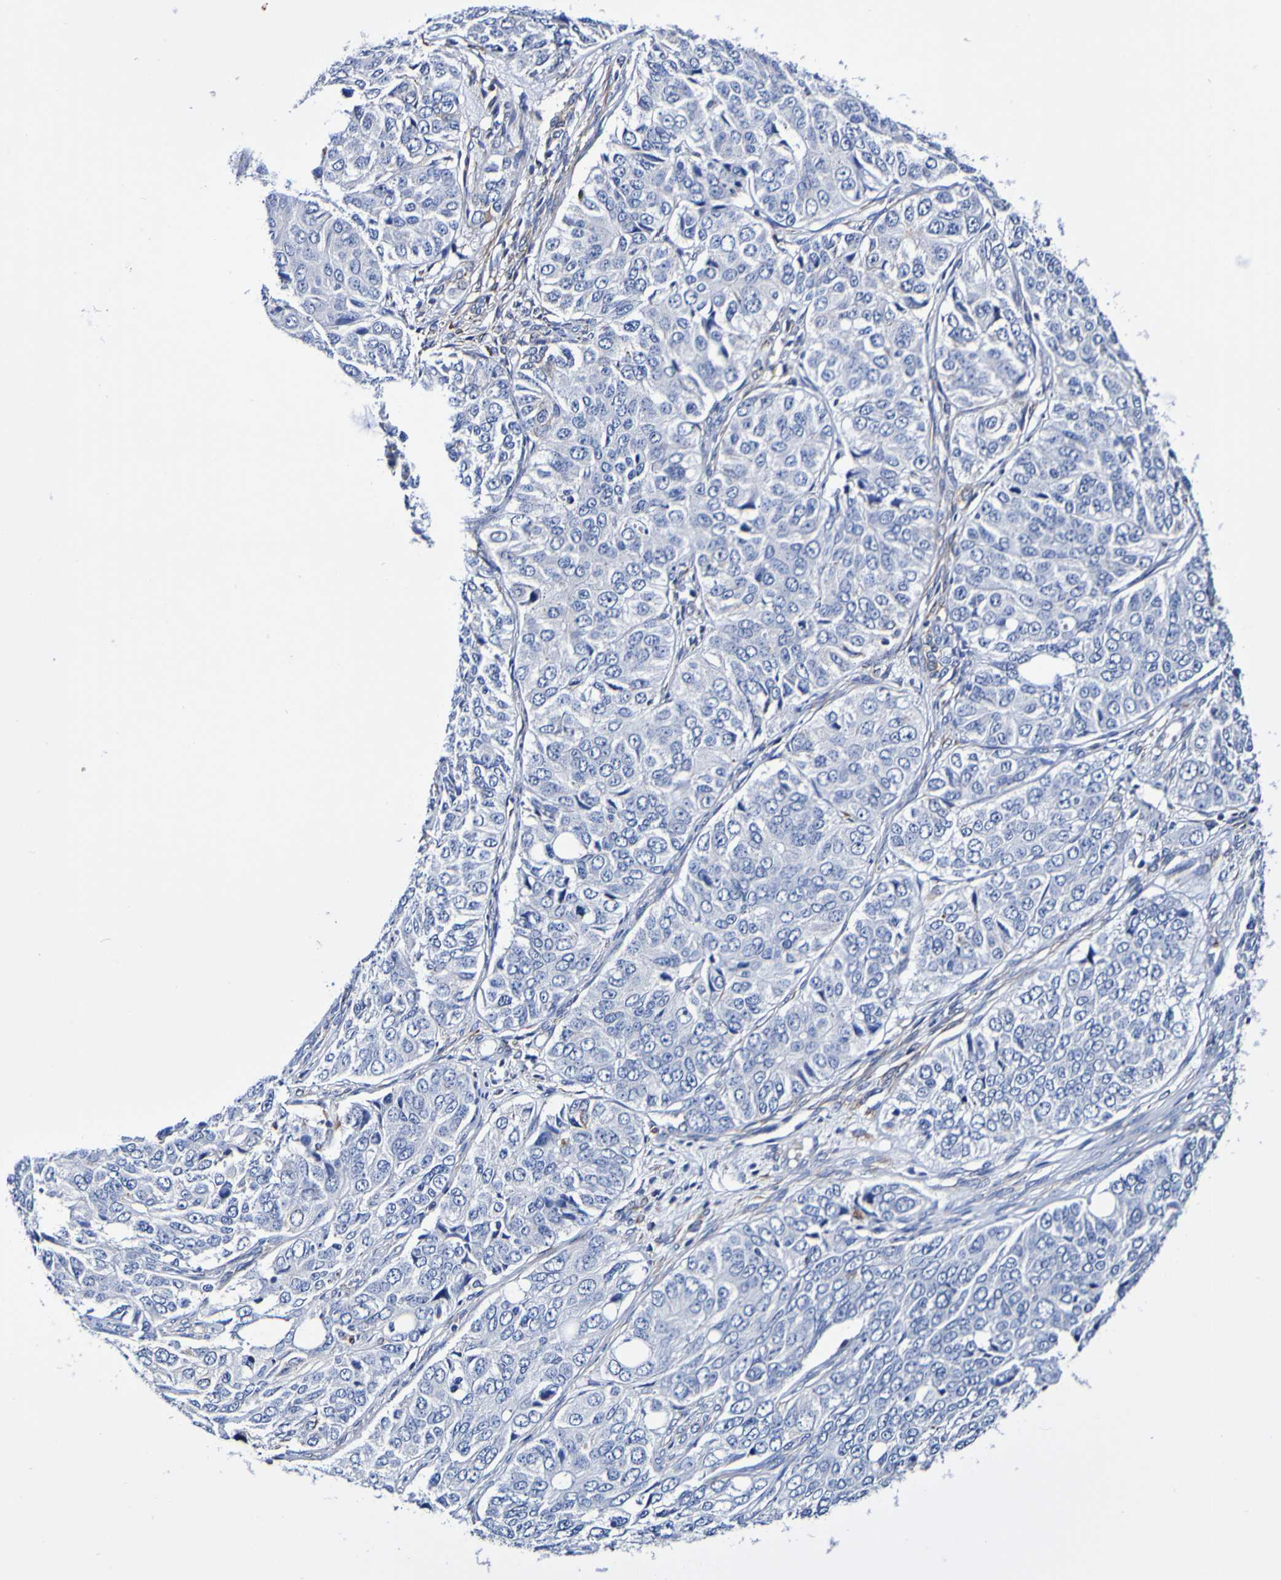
{"staining": {"intensity": "negative", "quantity": "none", "location": "none"}, "tissue": "ovarian cancer", "cell_type": "Tumor cells", "image_type": "cancer", "snomed": [{"axis": "morphology", "description": "Carcinoma, endometroid"}, {"axis": "topography", "description": "Ovary"}], "caption": "A photomicrograph of human ovarian cancer is negative for staining in tumor cells. (Brightfield microscopy of DAB immunohistochemistry at high magnification).", "gene": "SEZ6", "patient": {"sex": "female", "age": 51}}